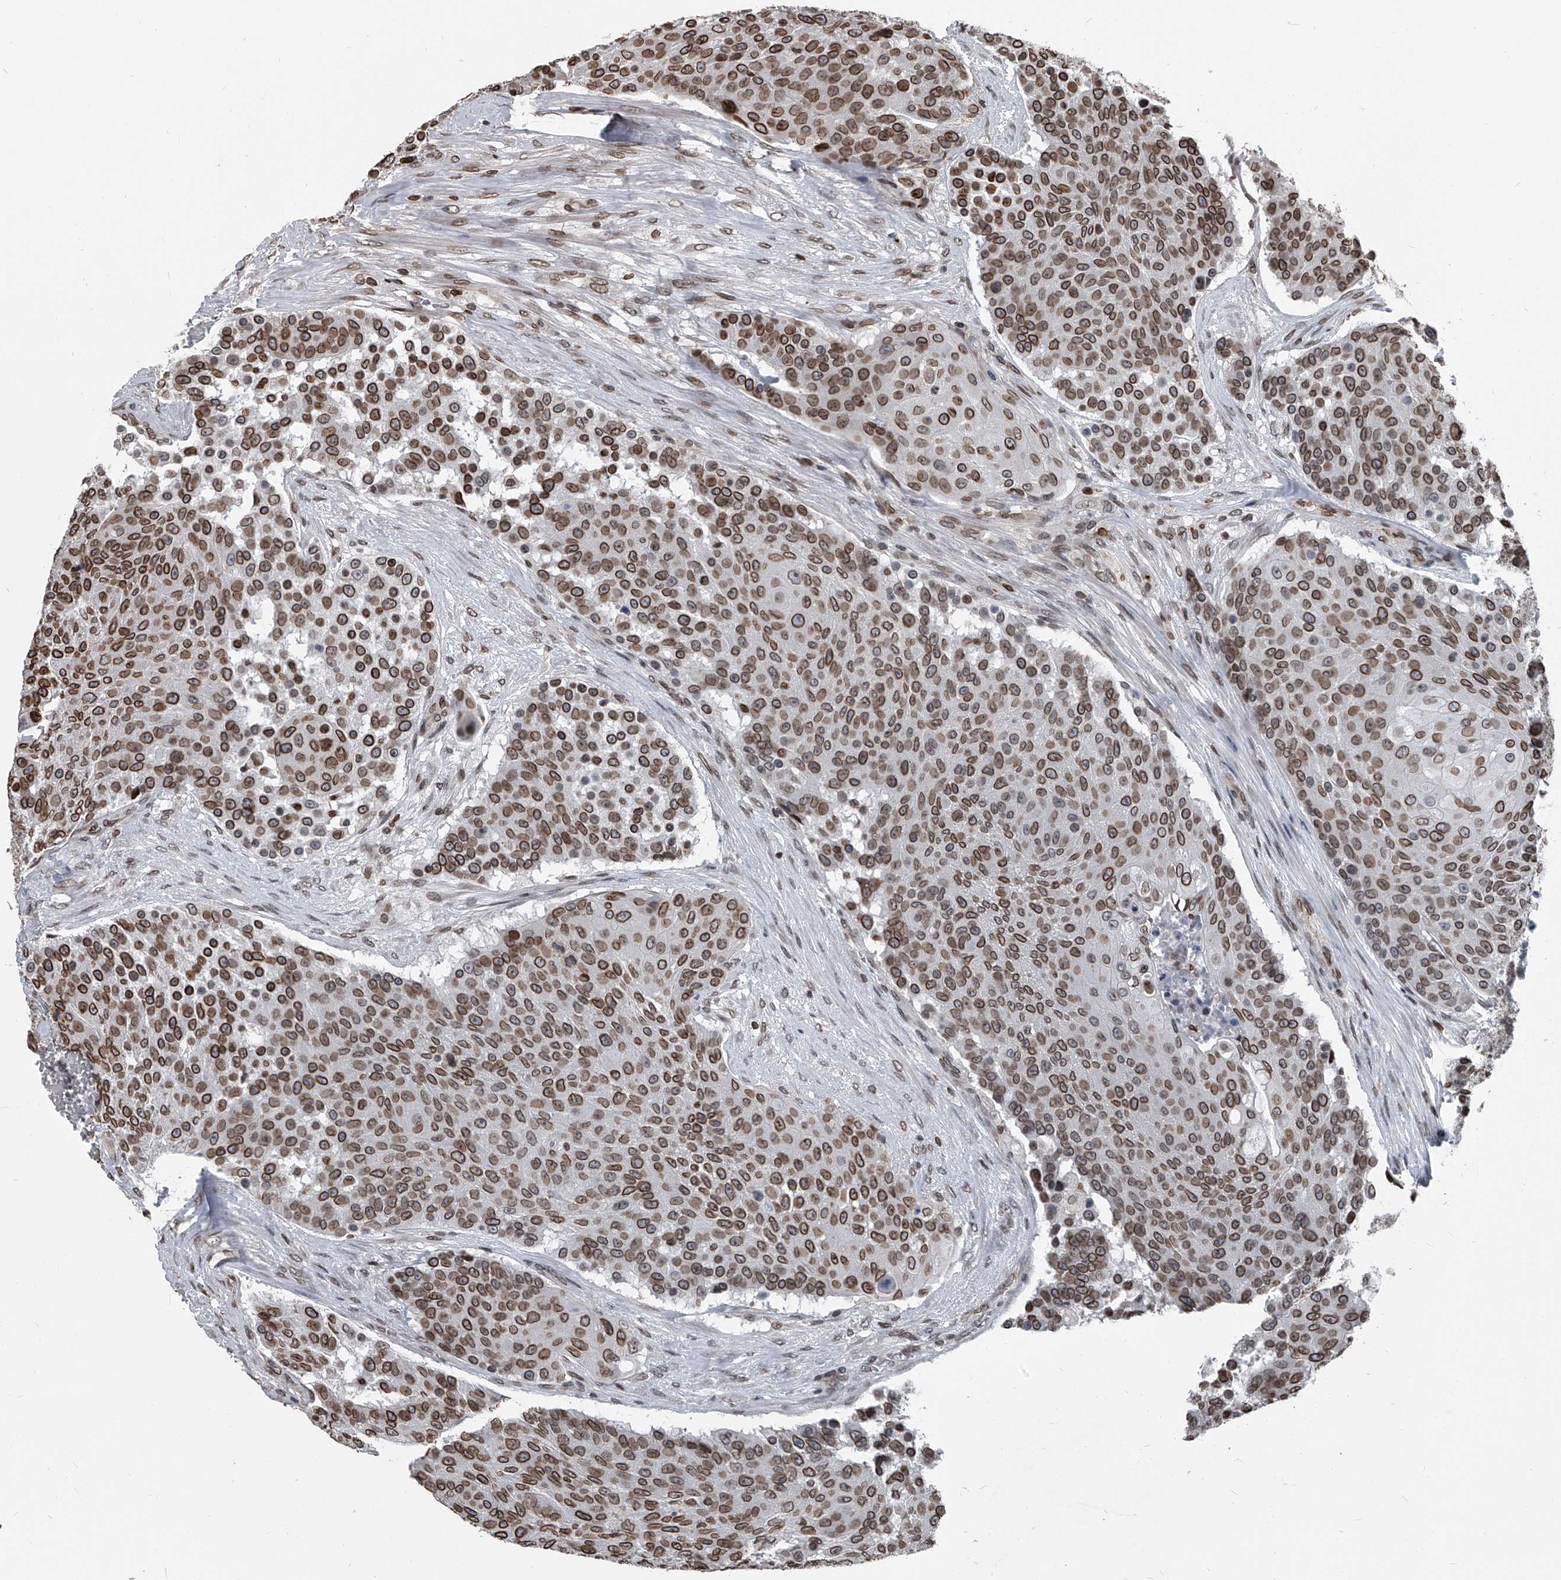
{"staining": {"intensity": "moderate", "quantity": ">75%", "location": "cytoplasmic/membranous,nuclear"}, "tissue": "urothelial cancer", "cell_type": "Tumor cells", "image_type": "cancer", "snomed": [{"axis": "morphology", "description": "Urothelial carcinoma, High grade"}, {"axis": "topography", "description": "Urinary bladder"}], "caption": "A medium amount of moderate cytoplasmic/membranous and nuclear expression is identified in approximately >75% of tumor cells in urothelial cancer tissue. (DAB IHC, brown staining for protein, blue staining for nuclei).", "gene": "PHF20", "patient": {"sex": "female", "age": 63}}